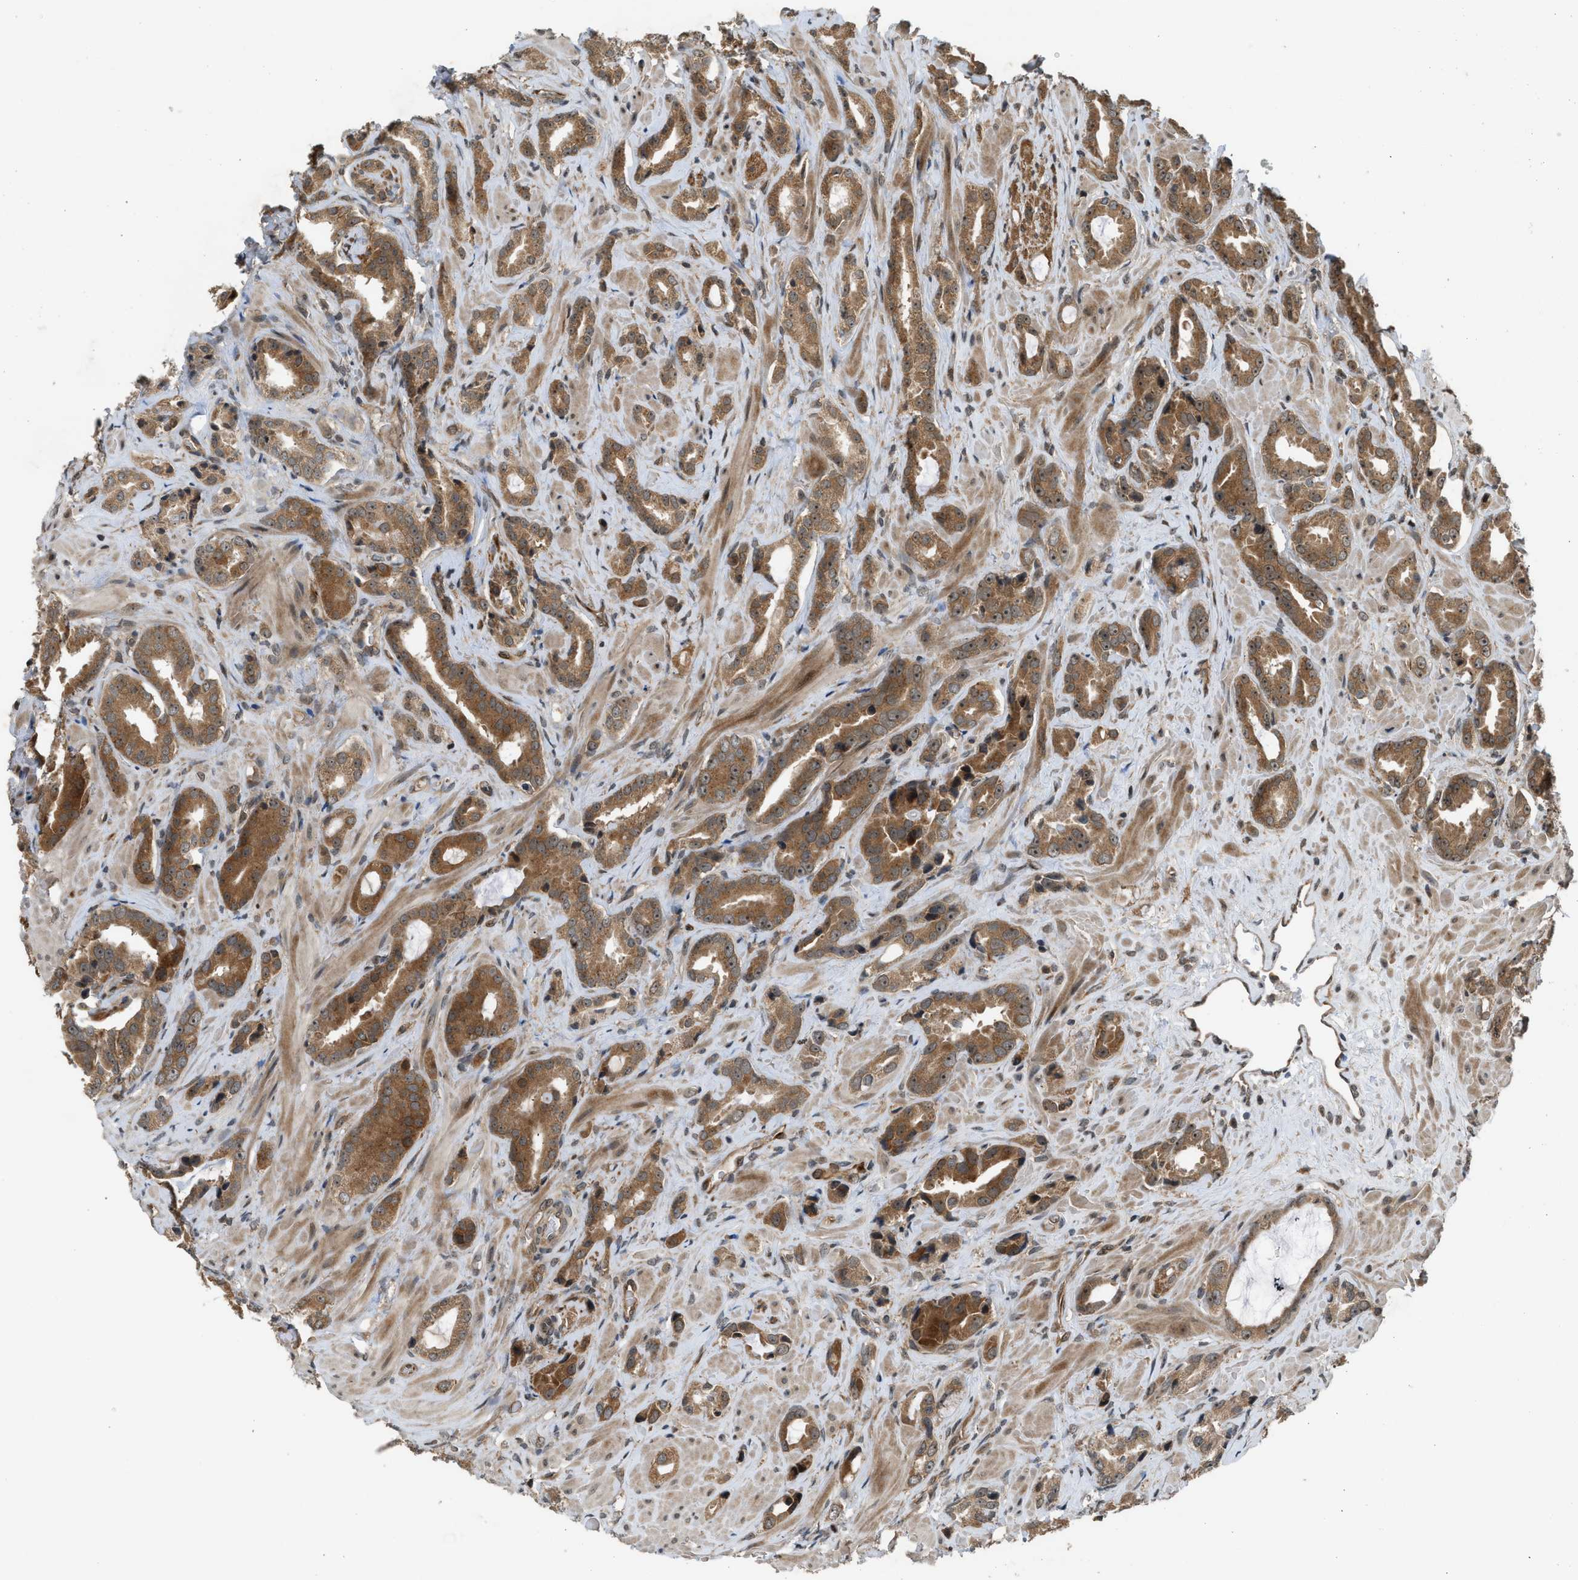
{"staining": {"intensity": "moderate", "quantity": ">75%", "location": "cytoplasmic/membranous"}, "tissue": "prostate cancer", "cell_type": "Tumor cells", "image_type": "cancer", "snomed": [{"axis": "morphology", "description": "Adenocarcinoma, High grade"}, {"axis": "topography", "description": "Prostate"}], "caption": "Prostate cancer (adenocarcinoma (high-grade)) stained with a brown dye displays moderate cytoplasmic/membranous positive expression in about >75% of tumor cells.", "gene": "TXNL1", "patient": {"sex": "male", "age": 64}}